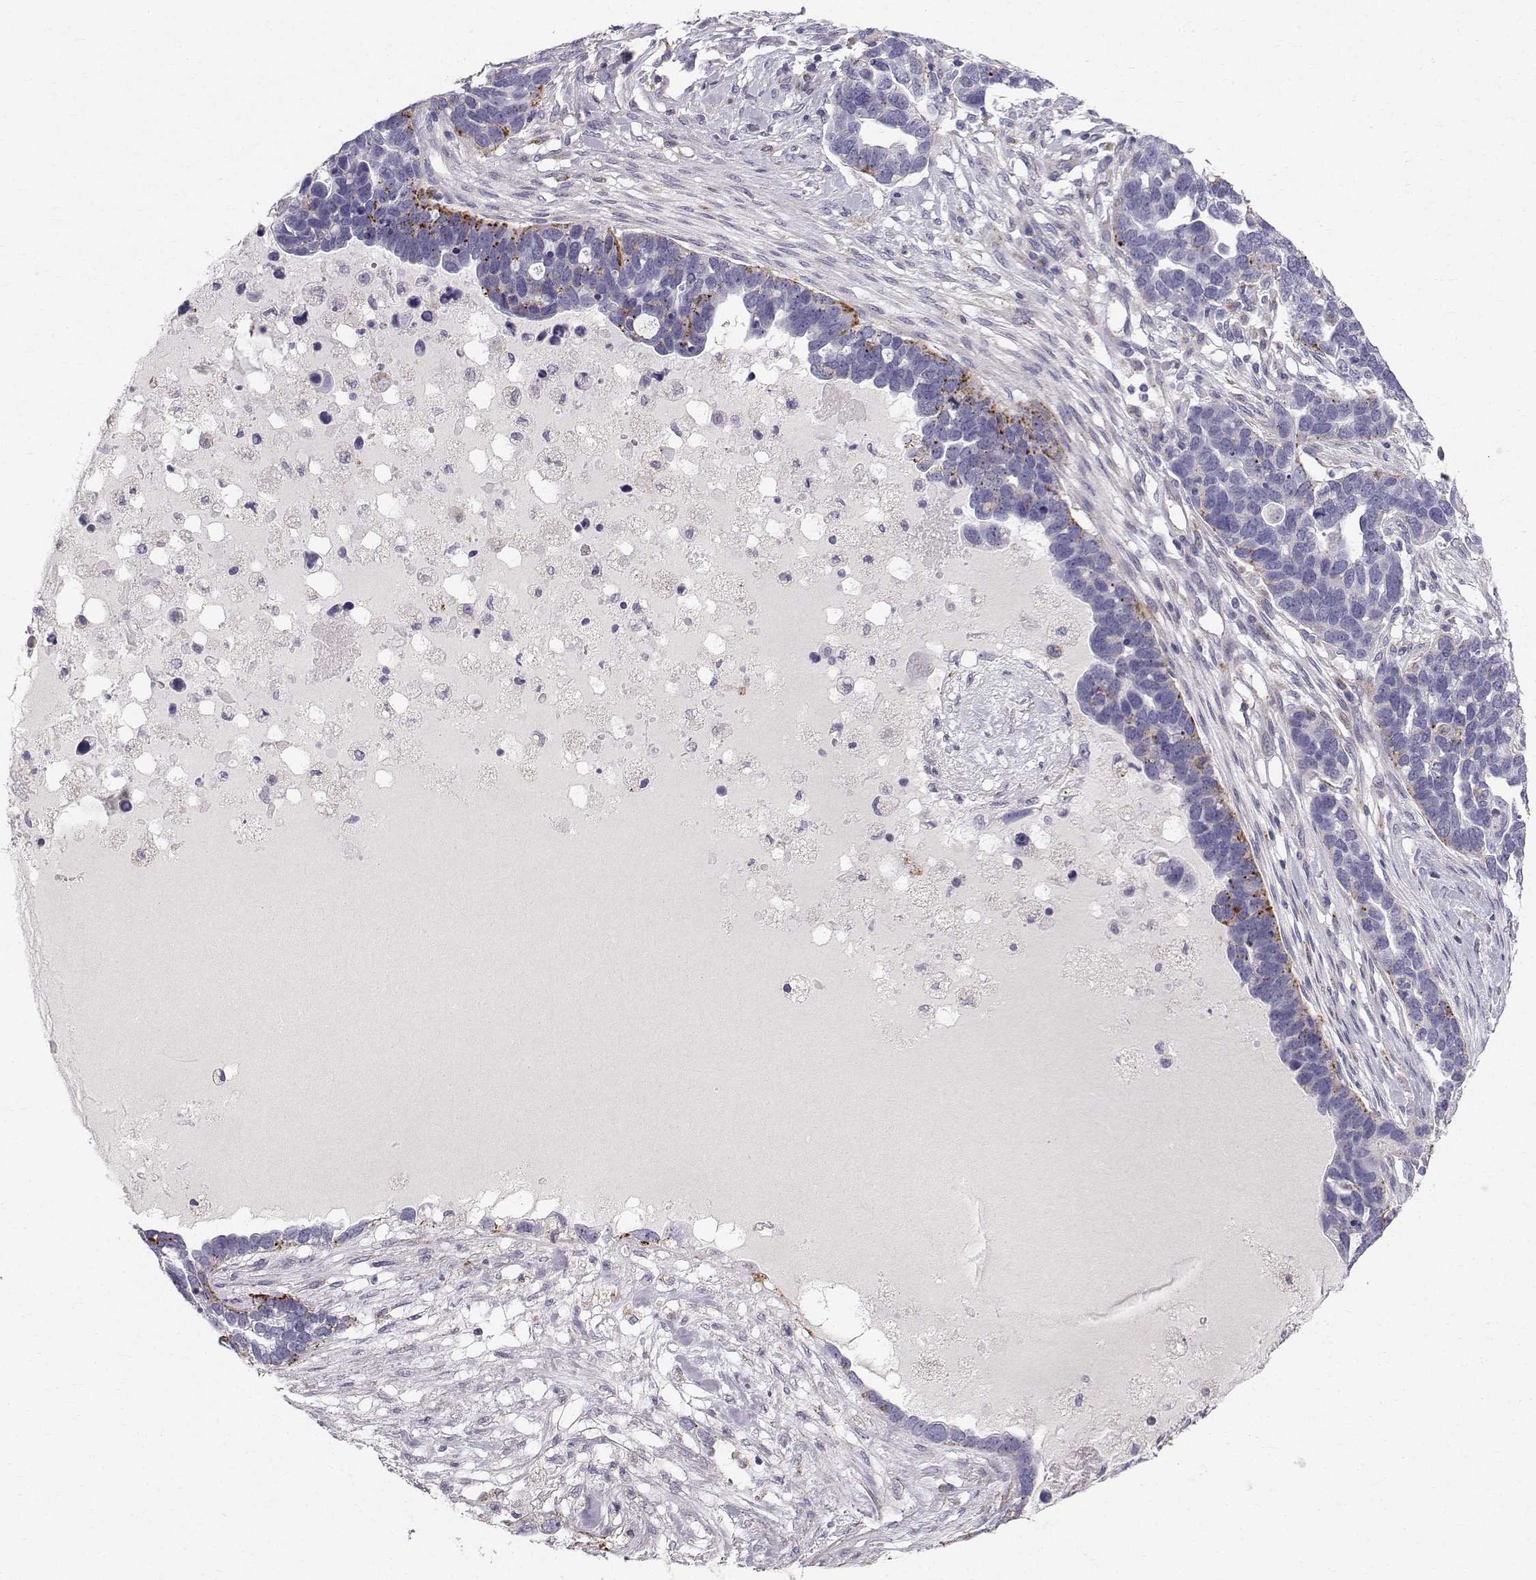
{"staining": {"intensity": "moderate", "quantity": "<25%", "location": "cytoplasmic/membranous"}, "tissue": "ovarian cancer", "cell_type": "Tumor cells", "image_type": "cancer", "snomed": [{"axis": "morphology", "description": "Cystadenocarcinoma, serous, NOS"}, {"axis": "topography", "description": "Ovary"}], "caption": "Brown immunohistochemical staining in human ovarian cancer (serous cystadenocarcinoma) exhibits moderate cytoplasmic/membranous positivity in approximately <25% of tumor cells.", "gene": "CALCR", "patient": {"sex": "female", "age": 54}}